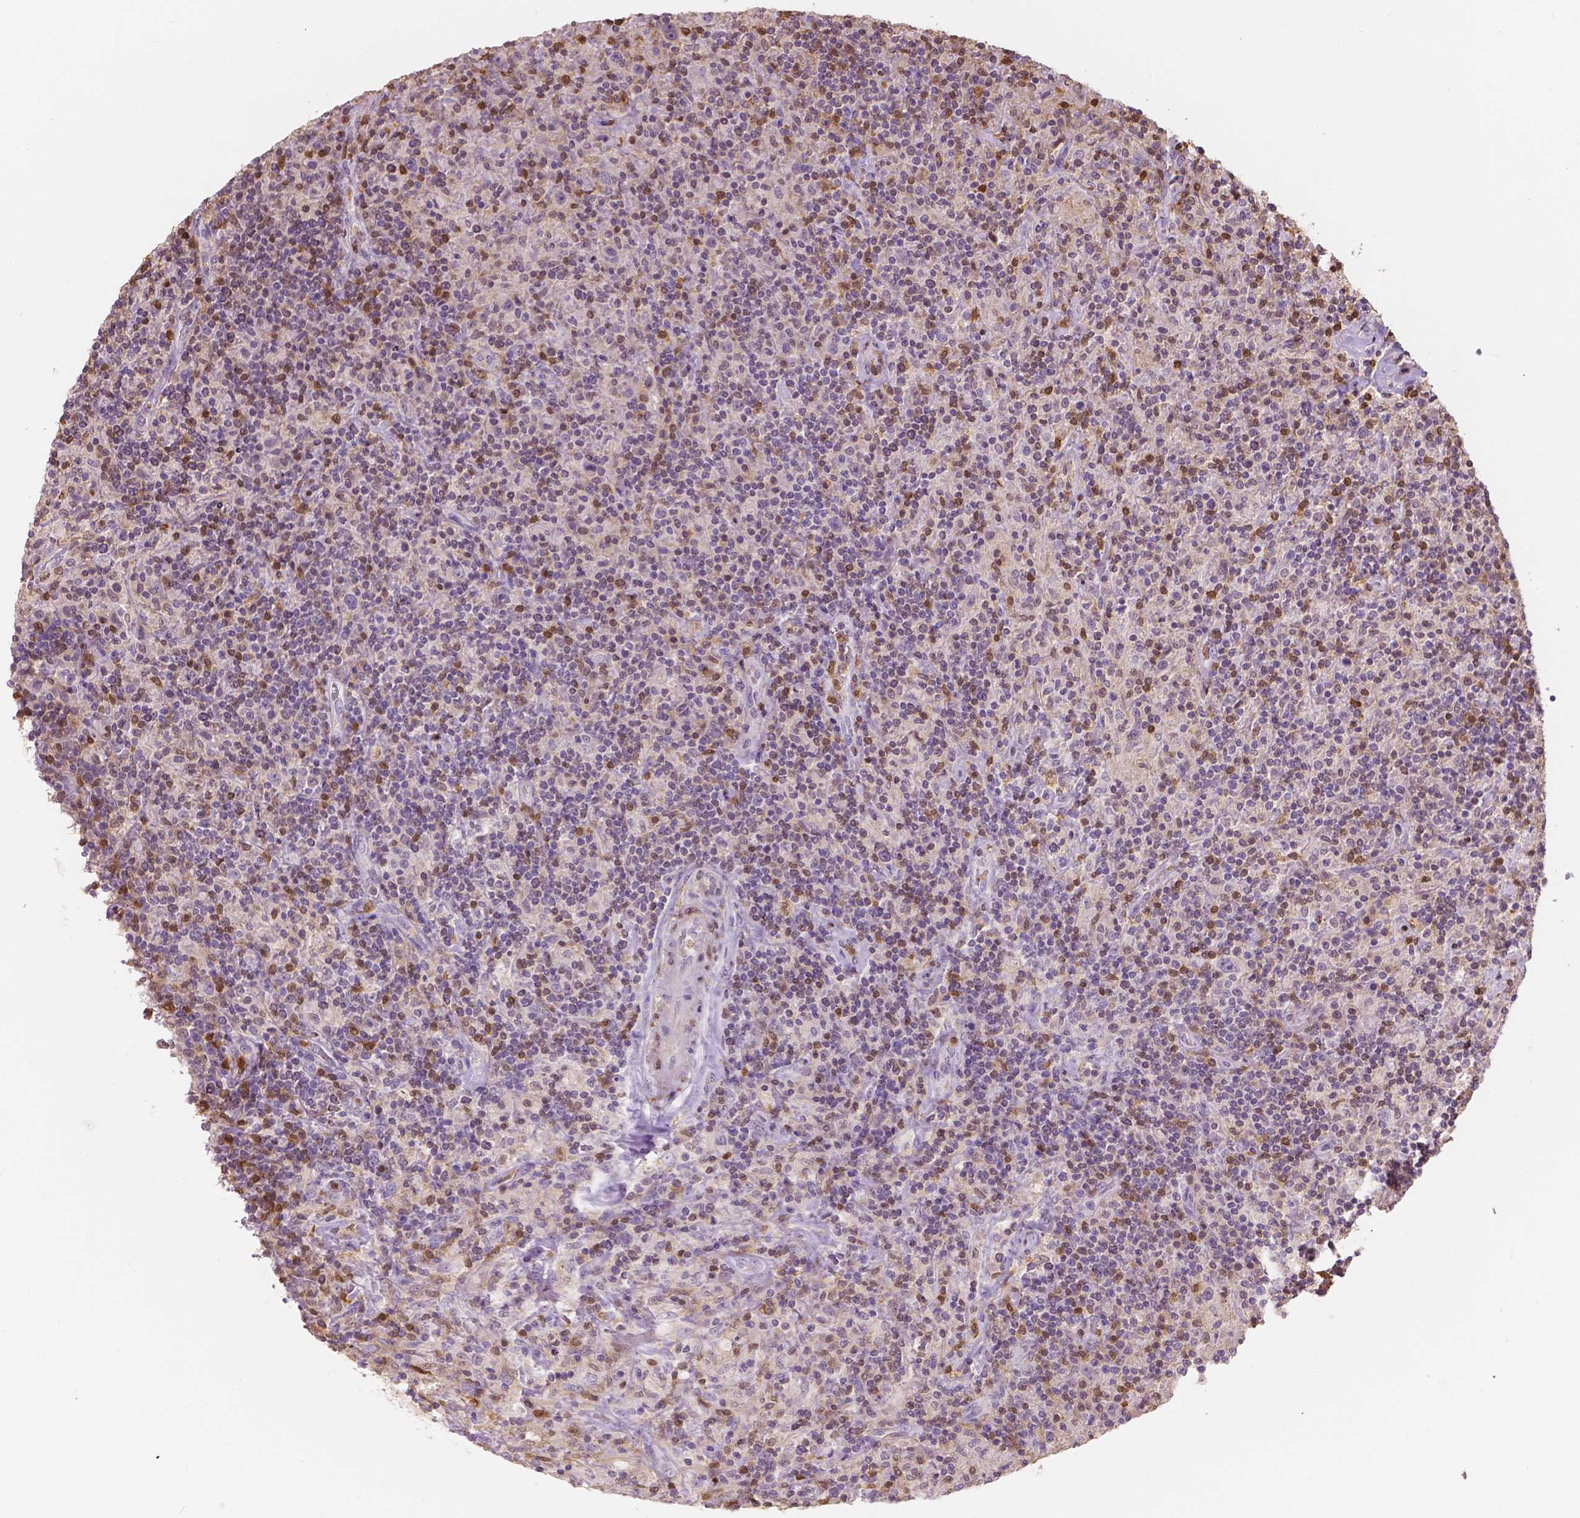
{"staining": {"intensity": "negative", "quantity": "none", "location": "none"}, "tissue": "lymphoma", "cell_type": "Tumor cells", "image_type": "cancer", "snomed": [{"axis": "morphology", "description": "Hodgkin's disease, NOS"}, {"axis": "topography", "description": "Lymph node"}], "caption": "Immunohistochemistry micrograph of neoplastic tissue: human Hodgkin's disease stained with DAB (3,3'-diaminobenzidine) shows no significant protein positivity in tumor cells.", "gene": "S100A4", "patient": {"sex": "male", "age": 70}}